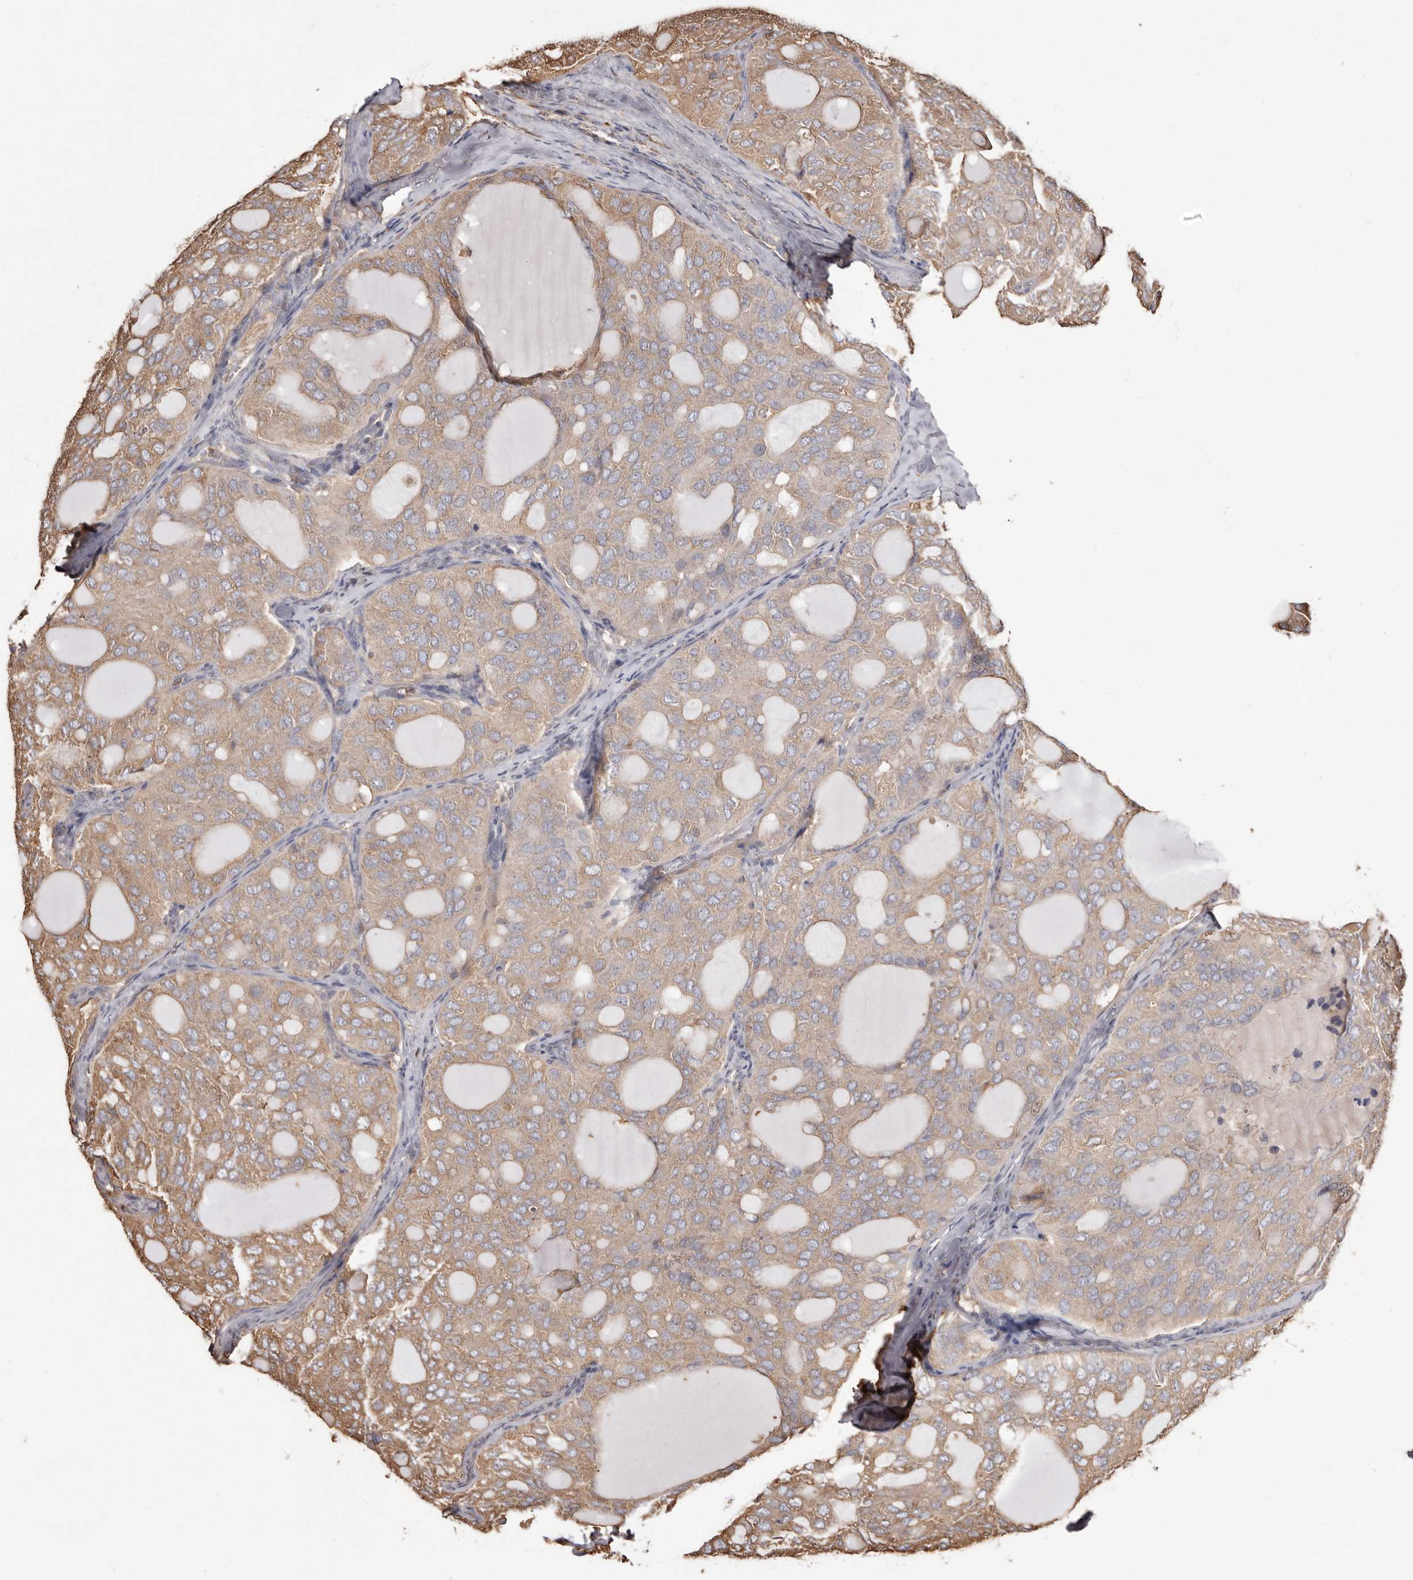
{"staining": {"intensity": "weak", "quantity": ">75%", "location": "cytoplasmic/membranous"}, "tissue": "thyroid cancer", "cell_type": "Tumor cells", "image_type": "cancer", "snomed": [{"axis": "morphology", "description": "Follicular adenoma carcinoma, NOS"}, {"axis": "topography", "description": "Thyroid gland"}], "caption": "Protein staining shows weak cytoplasmic/membranous expression in approximately >75% of tumor cells in follicular adenoma carcinoma (thyroid).", "gene": "PKM", "patient": {"sex": "male", "age": 75}}